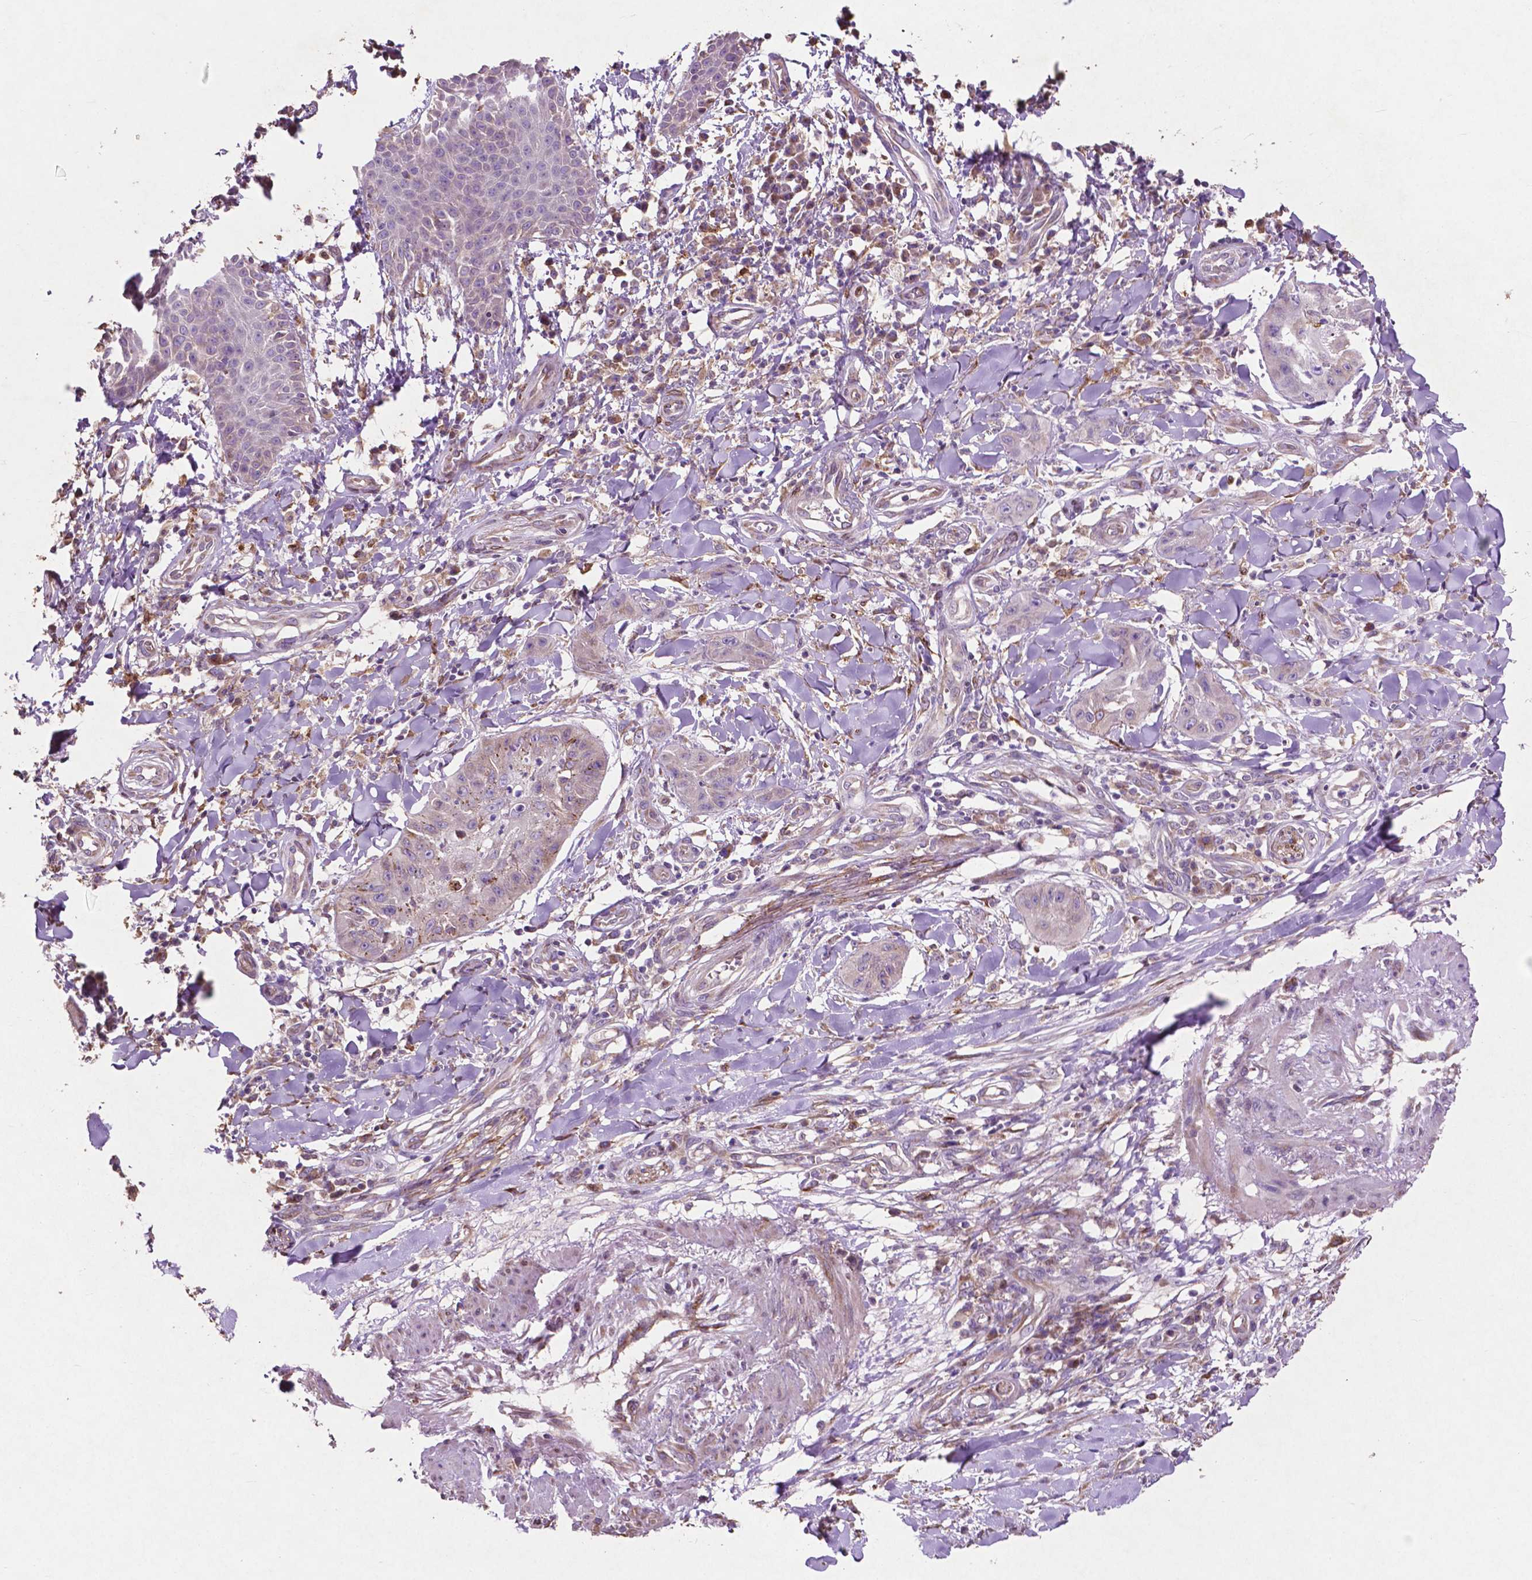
{"staining": {"intensity": "negative", "quantity": "none", "location": "none"}, "tissue": "skin cancer", "cell_type": "Tumor cells", "image_type": "cancer", "snomed": [{"axis": "morphology", "description": "Squamous cell carcinoma, NOS"}, {"axis": "topography", "description": "Skin"}], "caption": "Immunohistochemical staining of human squamous cell carcinoma (skin) reveals no significant positivity in tumor cells. (Stains: DAB (3,3'-diaminobenzidine) IHC with hematoxylin counter stain, Microscopy: brightfield microscopy at high magnification).", "gene": "MBTPS1", "patient": {"sex": "male", "age": 70}}